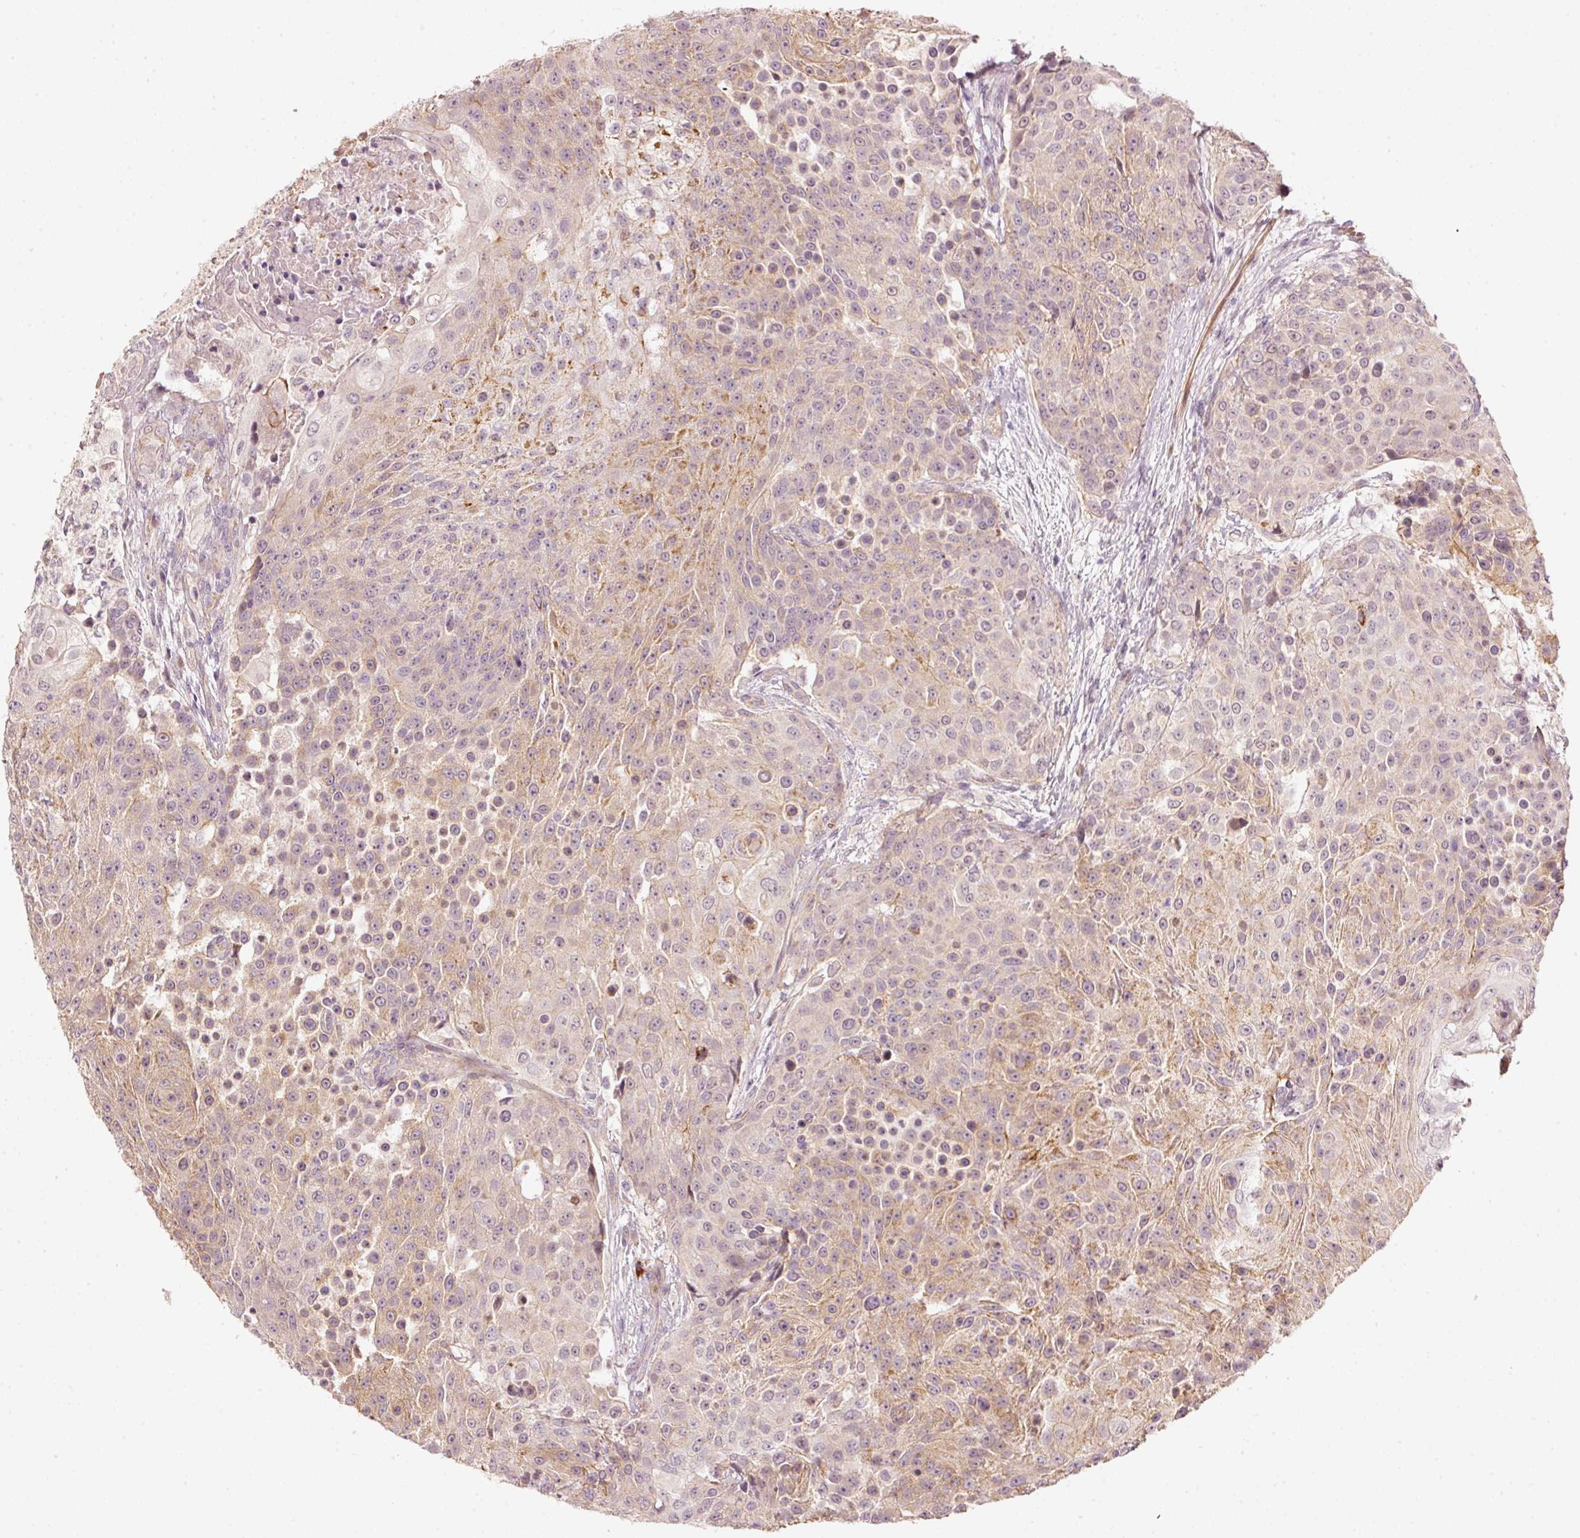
{"staining": {"intensity": "weak", "quantity": "25%-75%", "location": "cytoplasmic/membranous"}, "tissue": "urothelial cancer", "cell_type": "Tumor cells", "image_type": "cancer", "snomed": [{"axis": "morphology", "description": "Urothelial carcinoma, High grade"}, {"axis": "topography", "description": "Urinary bladder"}], "caption": "Tumor cells show low levels of weak cytoplasmic/membranous positivity in about 25%-75% of cells in human high-grade urothelial carcinoma. (IHC, brightfield microscopy, high magnification).", "gene": "ARHGAP22", "patient": {"sex": "female", "age": 63}}